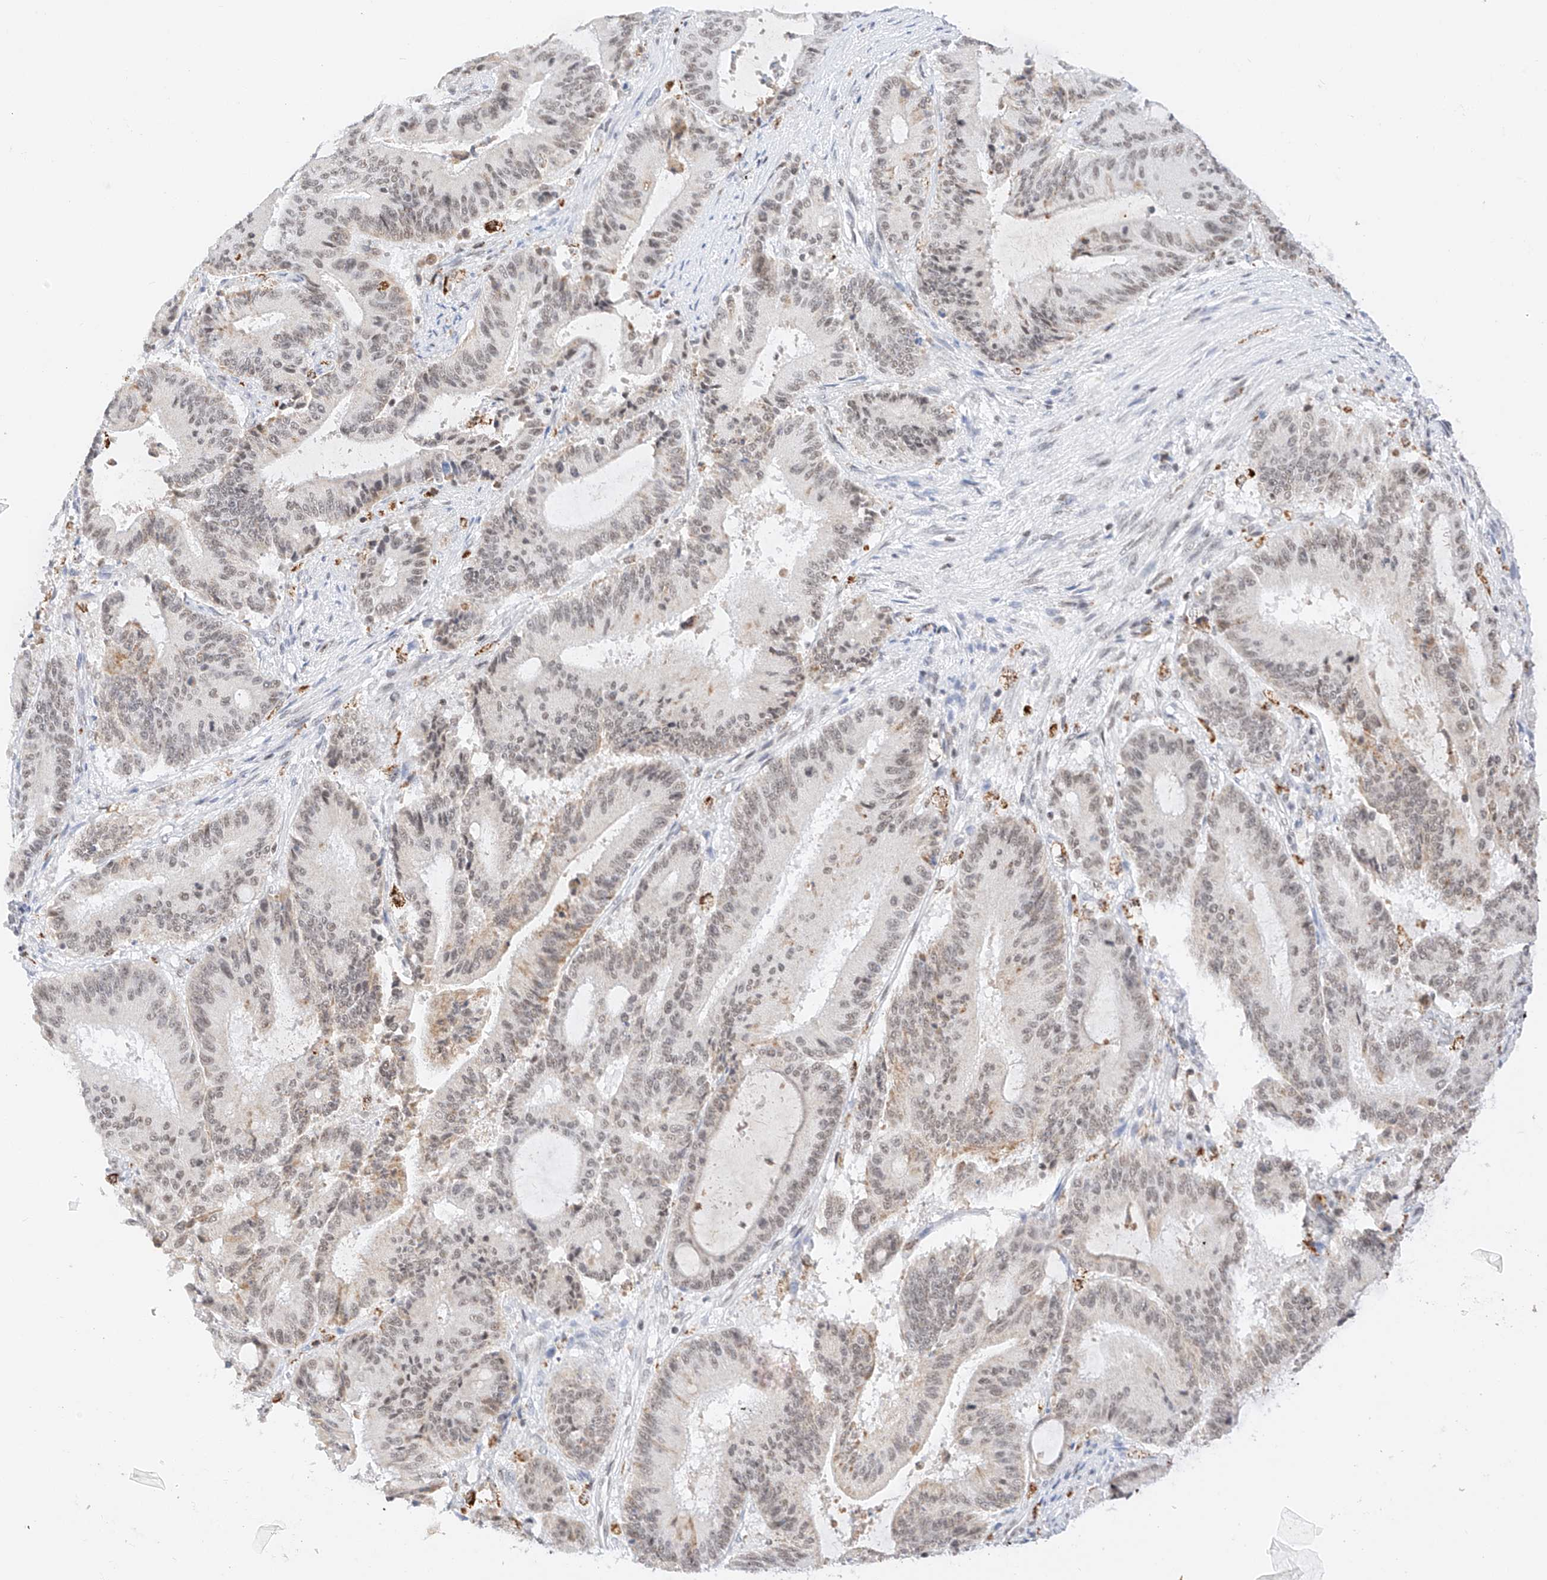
{"staining": {"intensity": "weak", "quantity": "25%-75%", "location": "nuclear"}, "tissue": "liver cancer", "cell_type": "Tumor cells", "image_type": "cancer", "snomed": [{"axis": "morphology", "description": "Normal tissue, NOS"}, {"axis": "morphology", "description": "Cholangiocarcinoma"}, {"axis": "topography", "description": "Liver"}, {"axis": "topography", "description": "Peripheral nerve tissue"}], "caption": "Brown immunohistochemical staining in liver cancer (cholangiocarcinoma) displays weak nuclear expression in about 25%-75% of tumor cells.", "gene": "NRF1", "patient": {"sex": "female", "age": 73}}